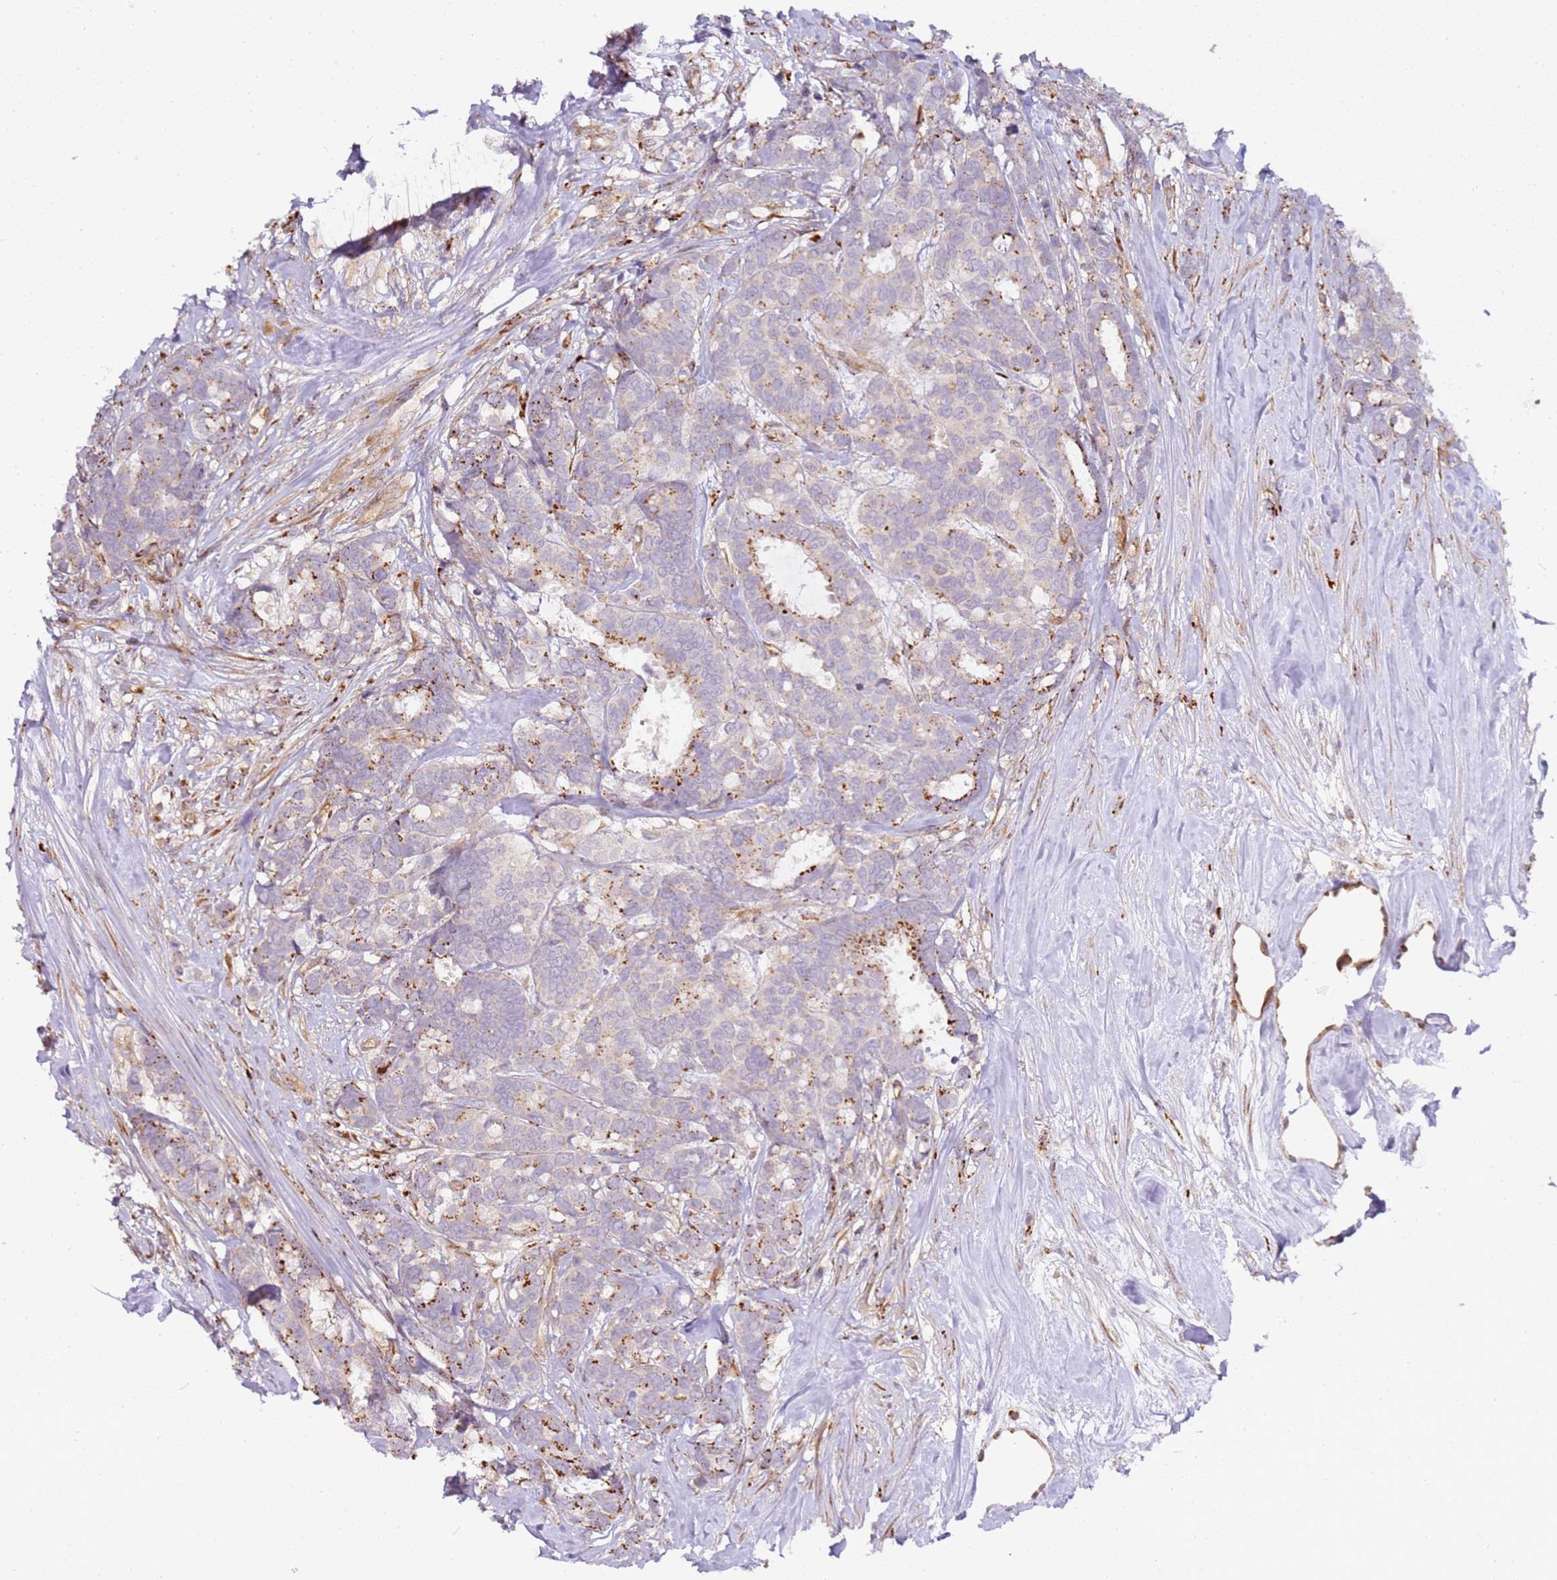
{"staining": {"intensity": "moderate", "quantity": "25%-75%", "location": "cytoplasmic/membranous"}, "tissue": "breast cancer", "cell_type": "Tumor cells", "image_type": "cancer", "snomed": [{"axis": "morphology", "description": "Duct carcinoma"}, {"axis": "topography", "description": "Breast"}], "caption": "Breast cancer (infiltrating ductal carcinoma) was stained to show a protein in brown. There is medium levels of moderate cytoplasmic/membranous positivity in approximately 25%-75% of tumor cells.", "gene": "GRAP", "patient": {"sex": "female", "age": 87}}